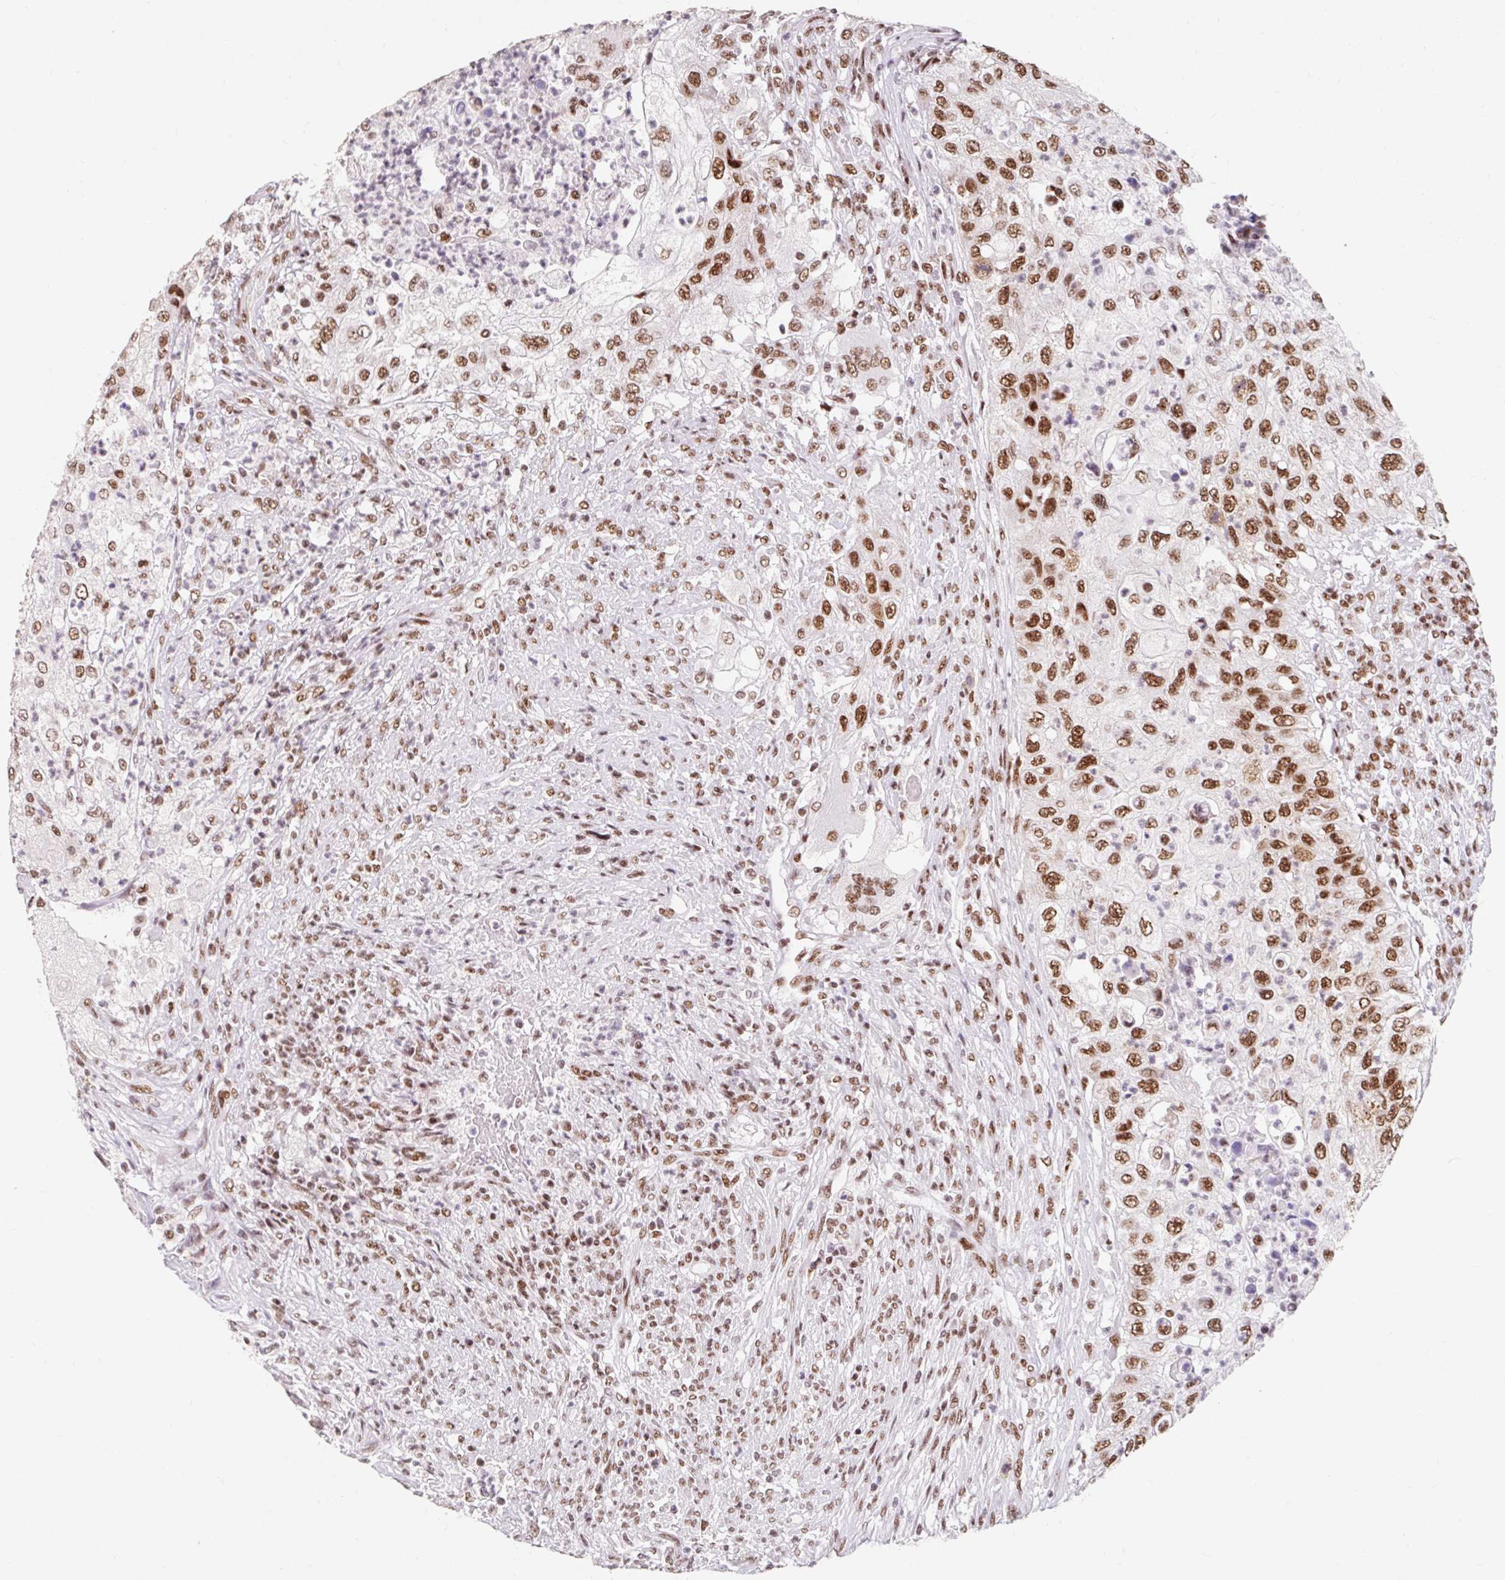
{"staining": {"intensity": "strong", "quantity": ">75%", "location": "nuclear"}, "tissue": "urothelial cancer", "cell_type": "Tumor cells", "image_type": "cancer", "snomed": [{"axis": "morphology", "description": "Urothelial carcinoma, High grade"}, {"axis": "topography", "description": "Urinary bladder"}], "caption": "An immunohistochemistry micrograph of neoplastic tissue is shown. Protein staining in brown highlights strong nuclear positivity in urothelial cancer within tumor cells.", "gene": "SRSF10", "patient": {"sex": "female", "age": 60}}